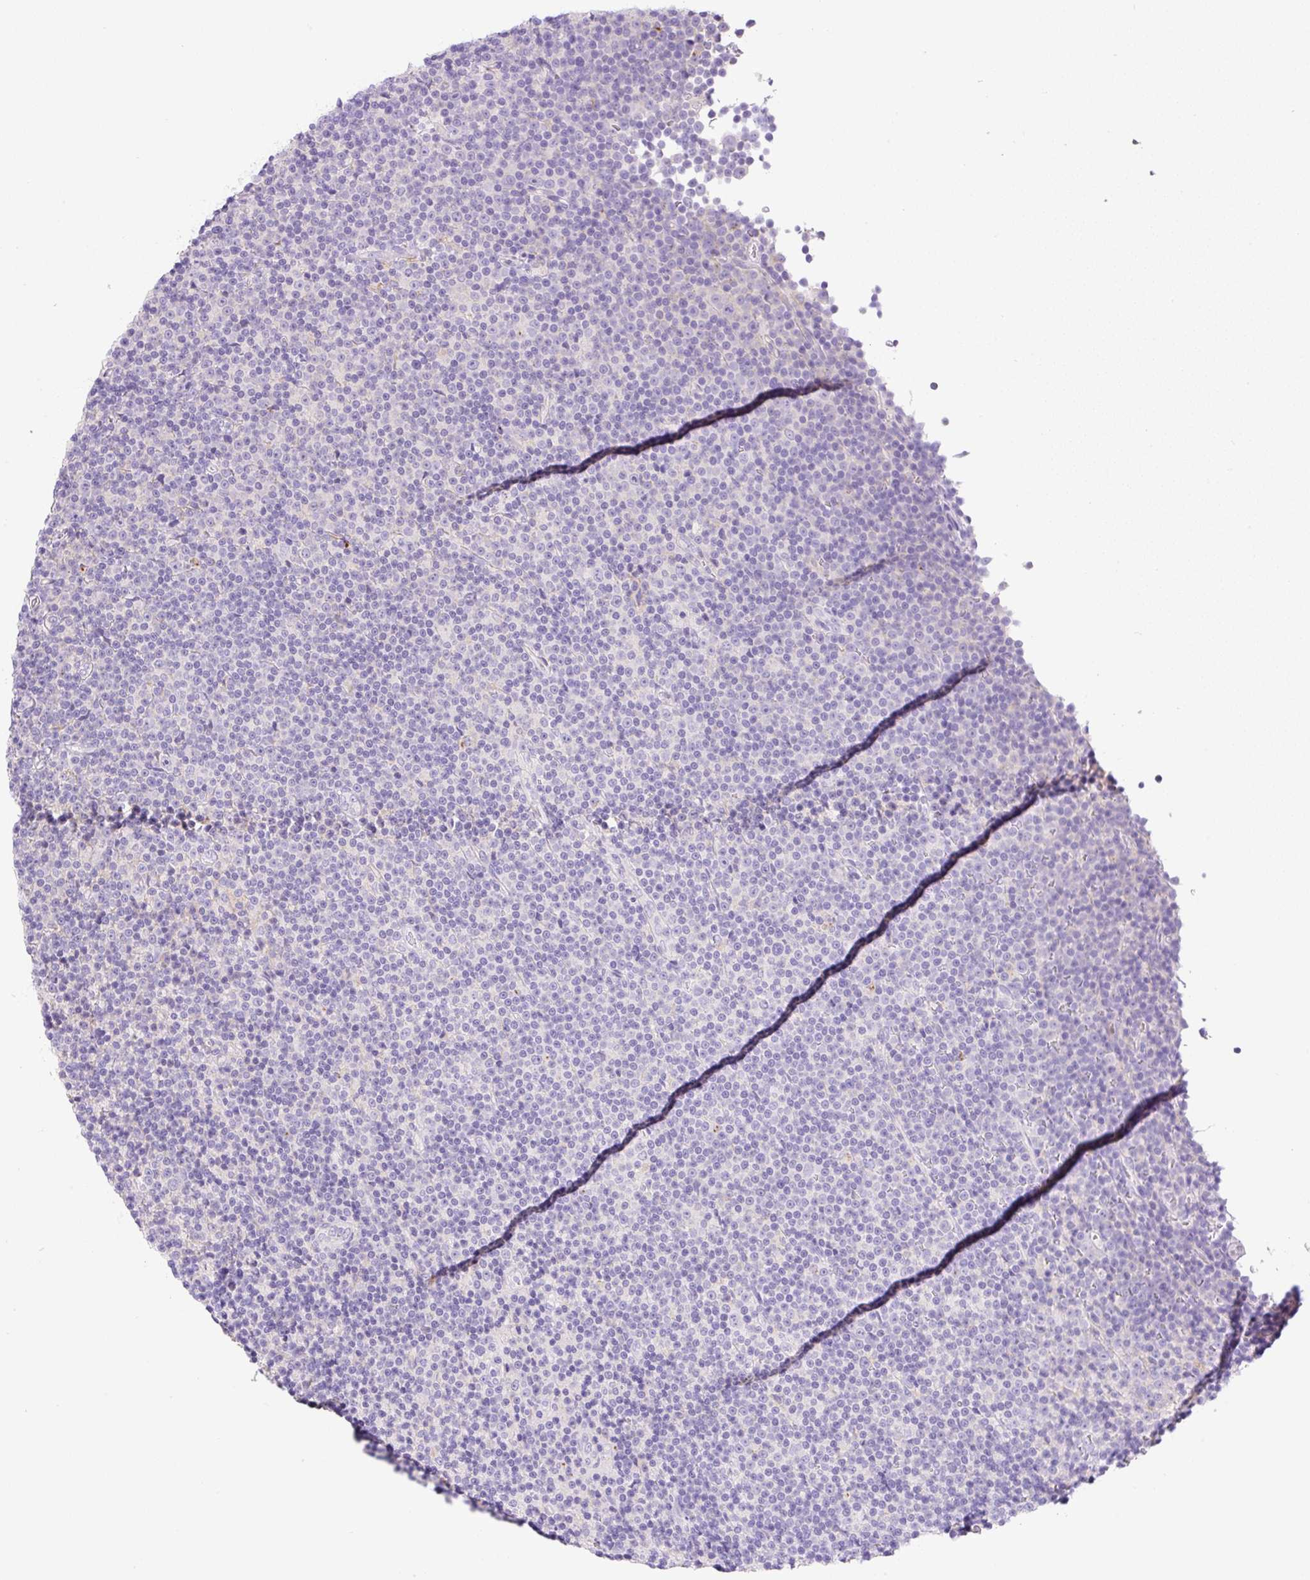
{"staining": {"intensity": "negative", "quantity": "none", "location": "none"}, "tissue": "lymphoma", "cell_type": "Tumor cells", "image_type": "cancer", "snomed": [{"axis": "morphology", "description": "Malignant lymphoma, non-Hodgkin's type, Low grade"}, {"axis": "topography", "description": "Lymph node"}], "caption": "A high-resolution photomicrograph shows immunohistochemistry staining of lymphoma, which exhibits no significant positivity in tumor cells.", "gene": "TDRD15", "patient": {"sex": "female", "age": 67}}